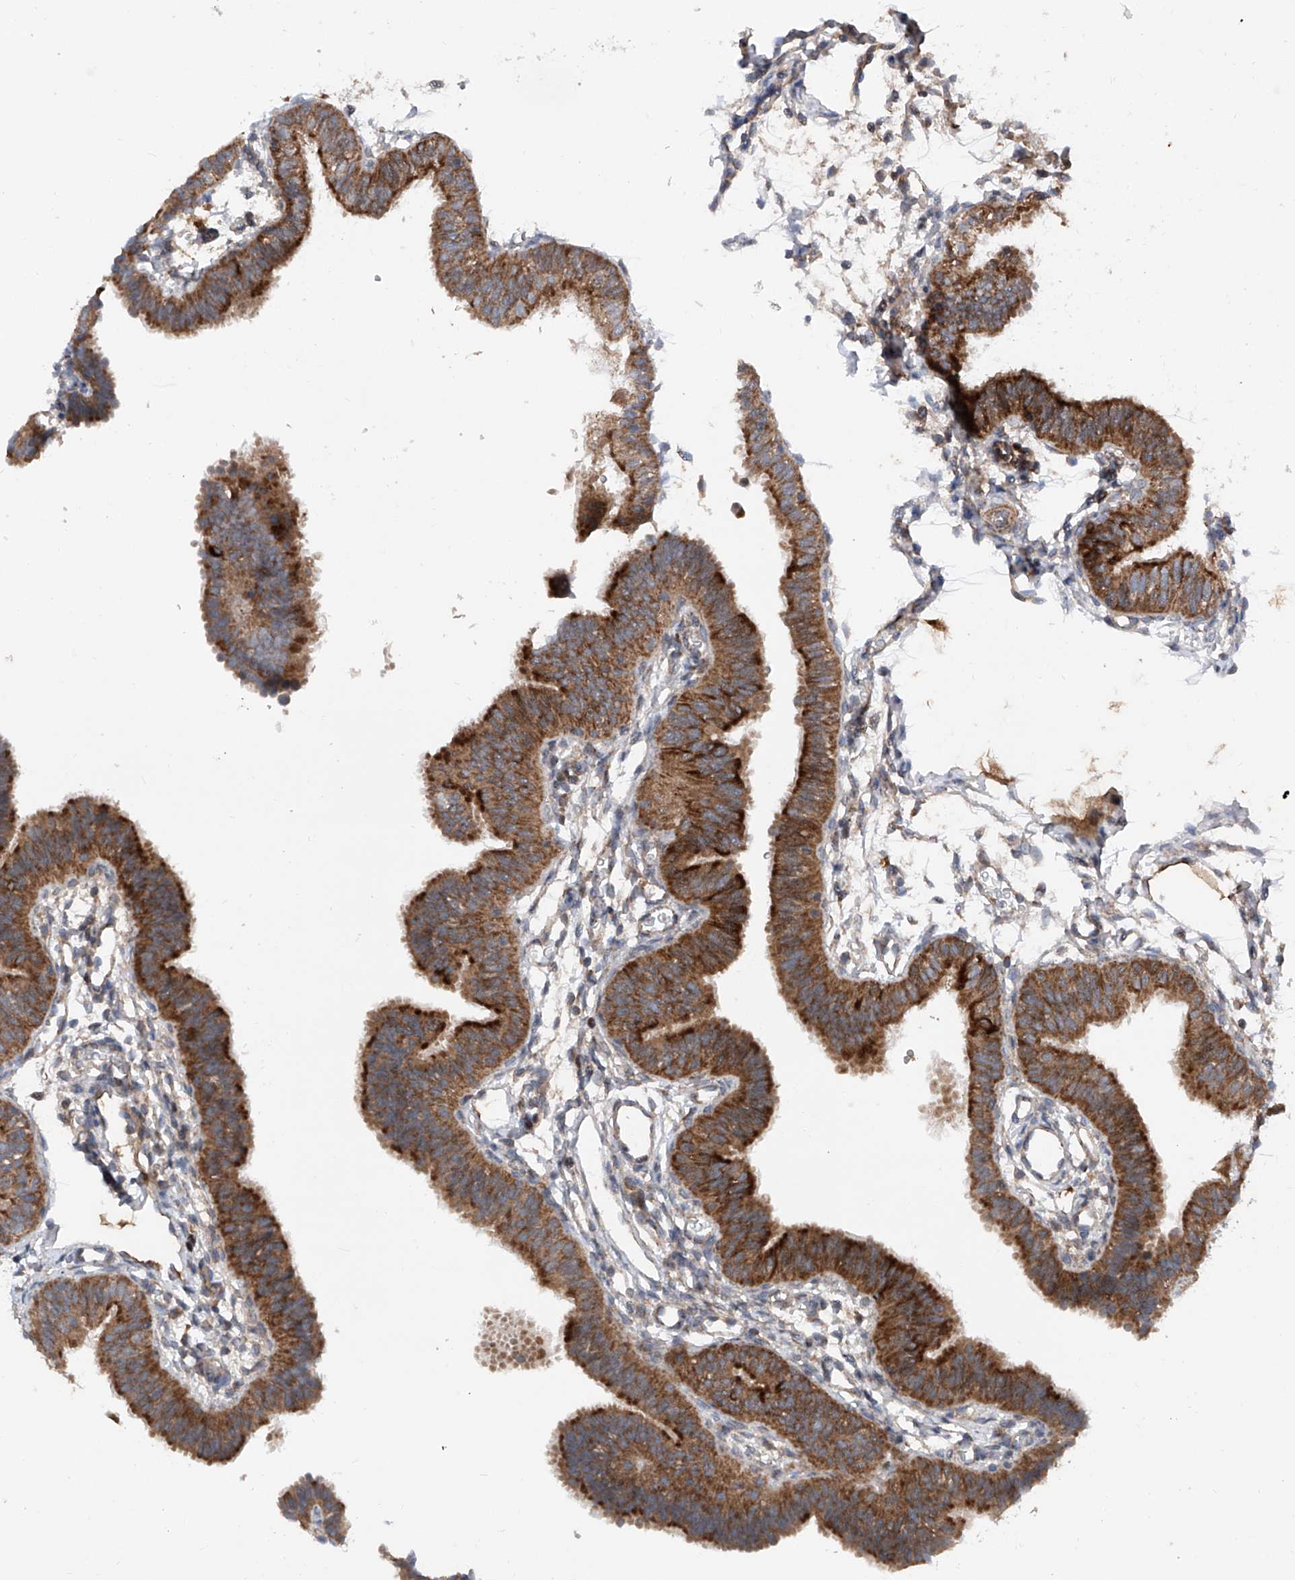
{"staining": {"intensity": "strong", "quantity": ">75%", "location": "cytoplasmic/membranous"}, "tissue": "fallopian tube", "cell_type": "Glandular cells", "image_type": "normal", "snomed": [{"axis": "morphology", "description": "Normal tissue, NOS"}, {"axis": "topography", "description": "Fallopian tube"}], "caption": "Fallopian tube stained with DAB (3,3'-diaminobenzidine) immunohistochemistry (IHC) displays high levels of strong cytoplasmic/membranous positivity in approximately >75% of glandular cells.", "gene": "DAD1", "patient": {"sex": "female", "age": 35}}